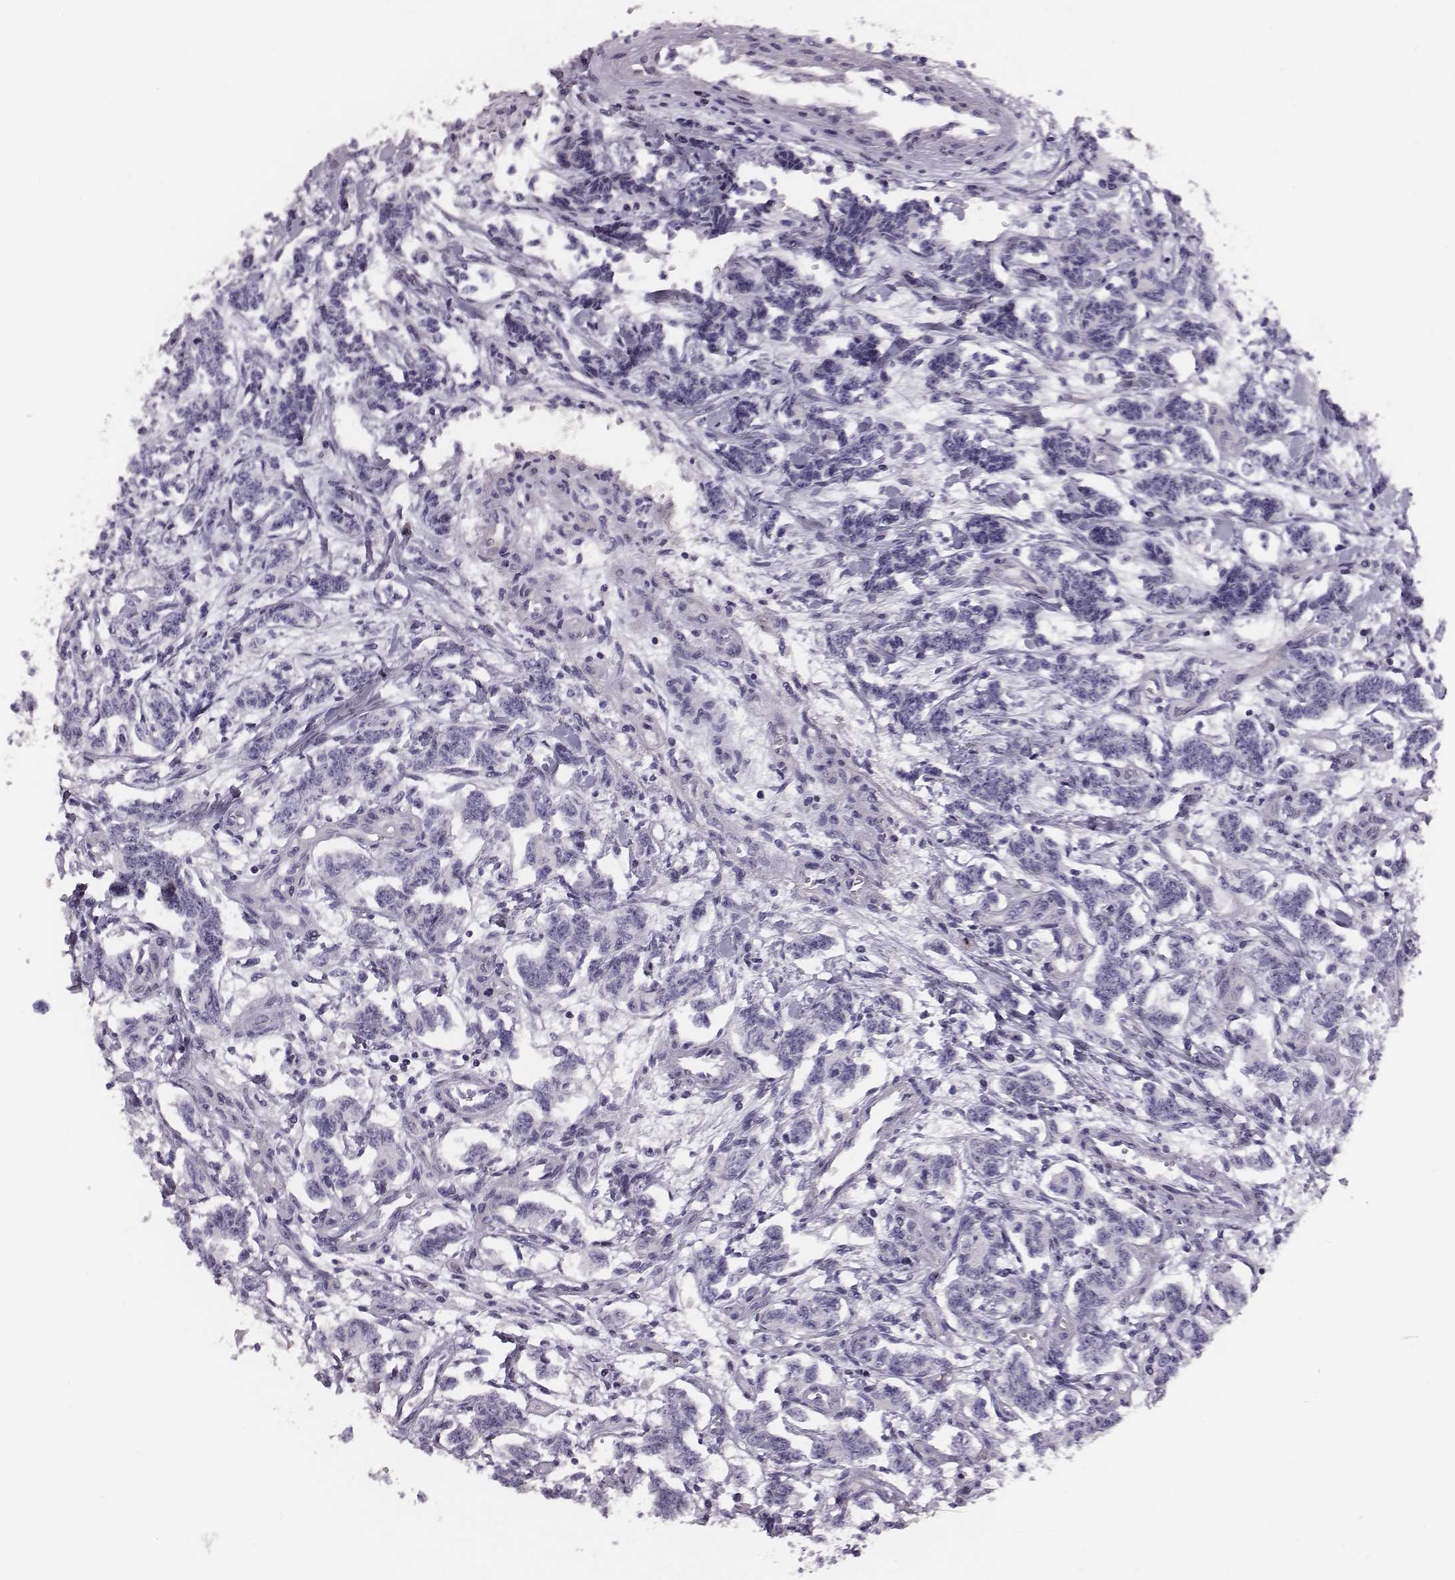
{"staining": {"intensity": "negative", "quantity": "none", "location": "none"}, "tissue": "carcinoid", "cell_type": "Tumor cells", "image_type": "cancer", "snomed": [{"axis": "morphology", "description": "Carcinoid, malignant, NOS"}, {"axis": "topography", "description": "Kidney"}], "caption": "Malignant carcinoid was stained to show a protein in brown. There is no significant expression in tumor cells. (Brightfield microscopy of DAB IHC at high magnification).", "gene": "GUCA1A", "patient": {"sex": "female", "age": 41}}